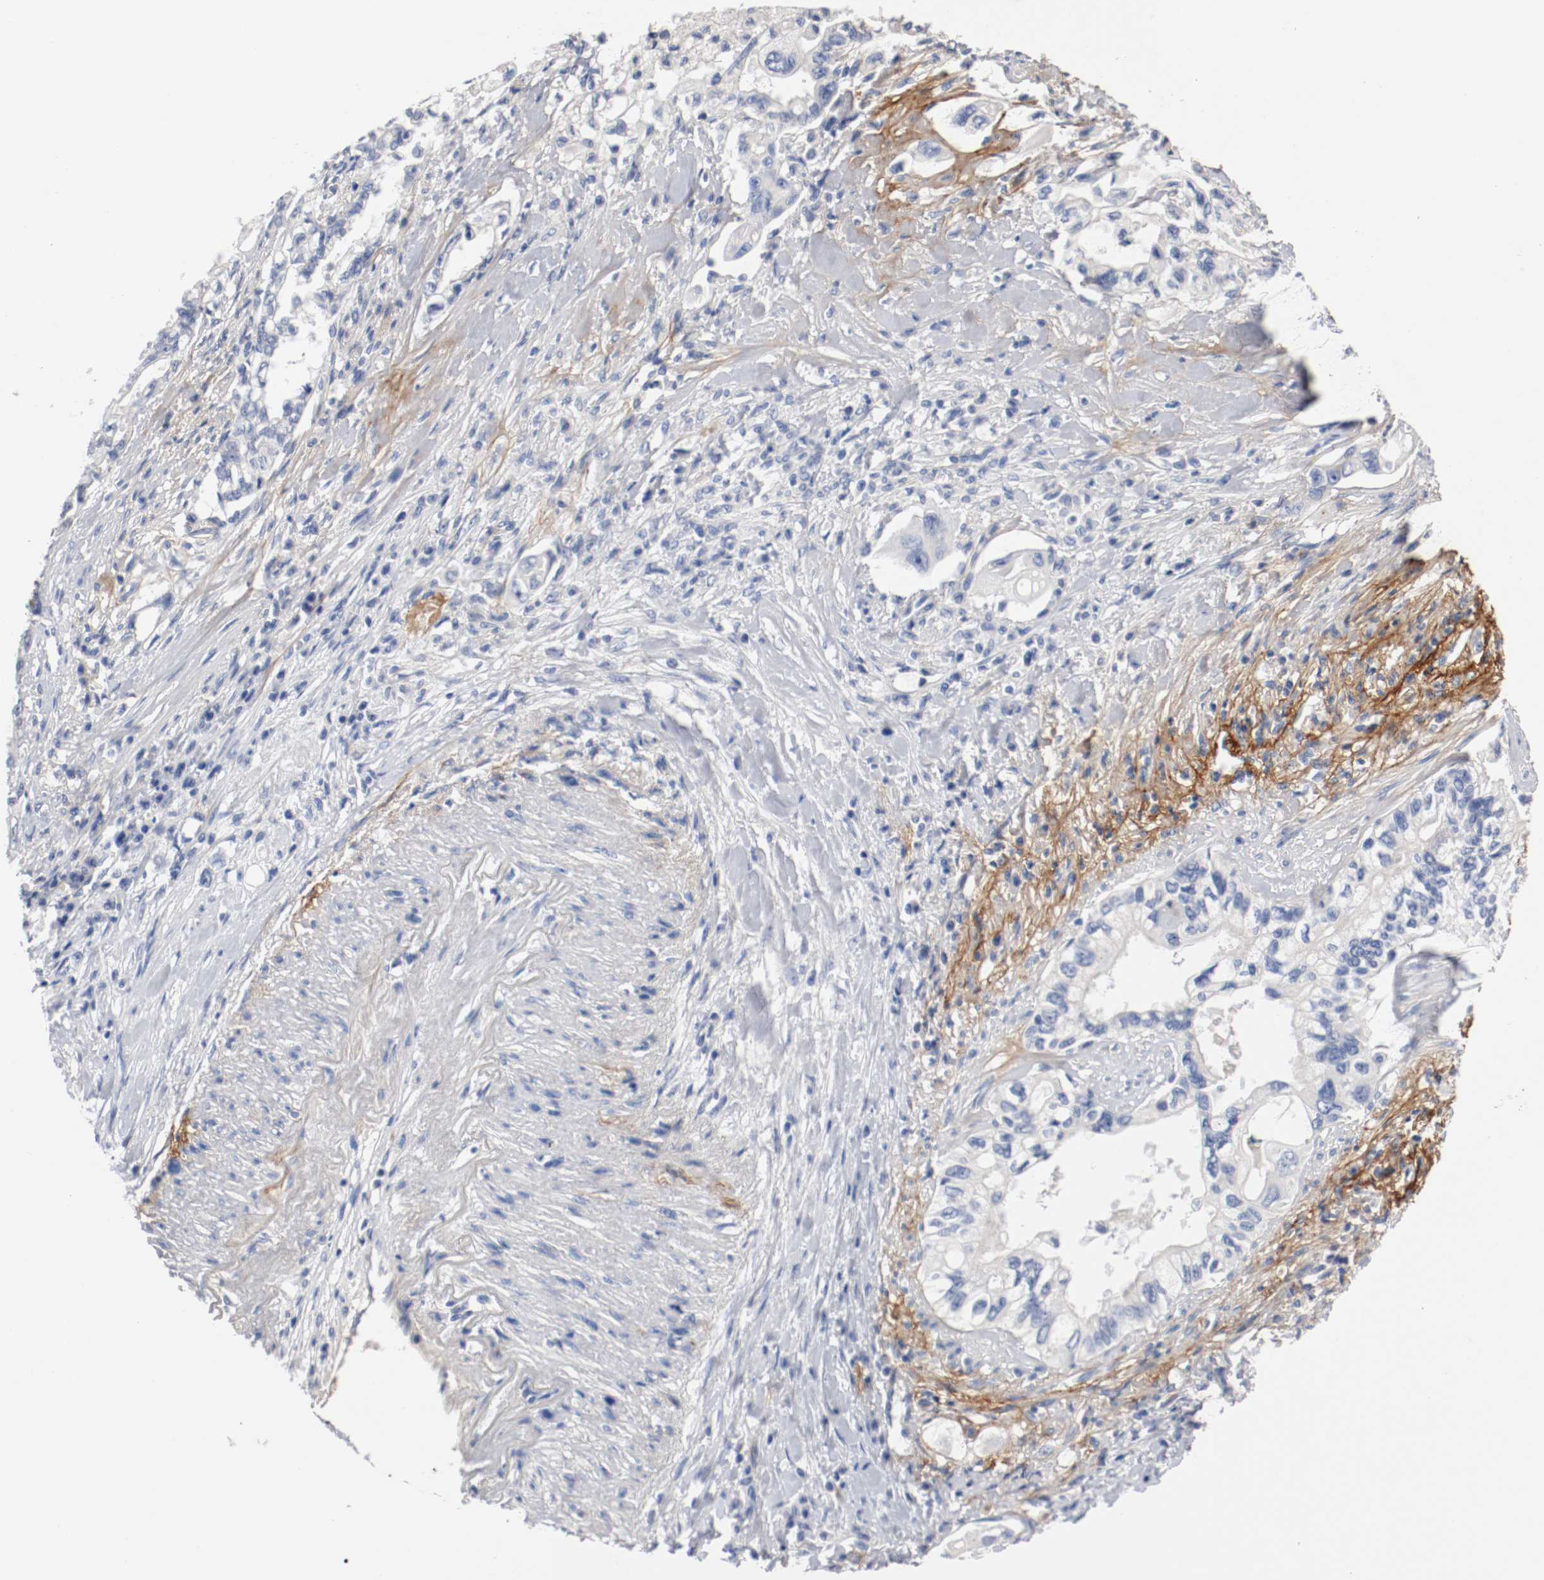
{"staining": {"intensity": "negative", "quantity": "none", "location": "none"}, "tissue": "pancreatic cancer", "cell_type": "Tumor cells", "image_type": "cancer", "snomed": [{"axis": "morphology", "description": "Normal tissue, NOS"}, {"axis": "topography", "description": "Pancreas"}], "caption": "Pancreatic cancer stained for a protein using IHC displays no expression tumor cells.", "gene": "TNC", "patient": {"sex": "male", "age": 42}}